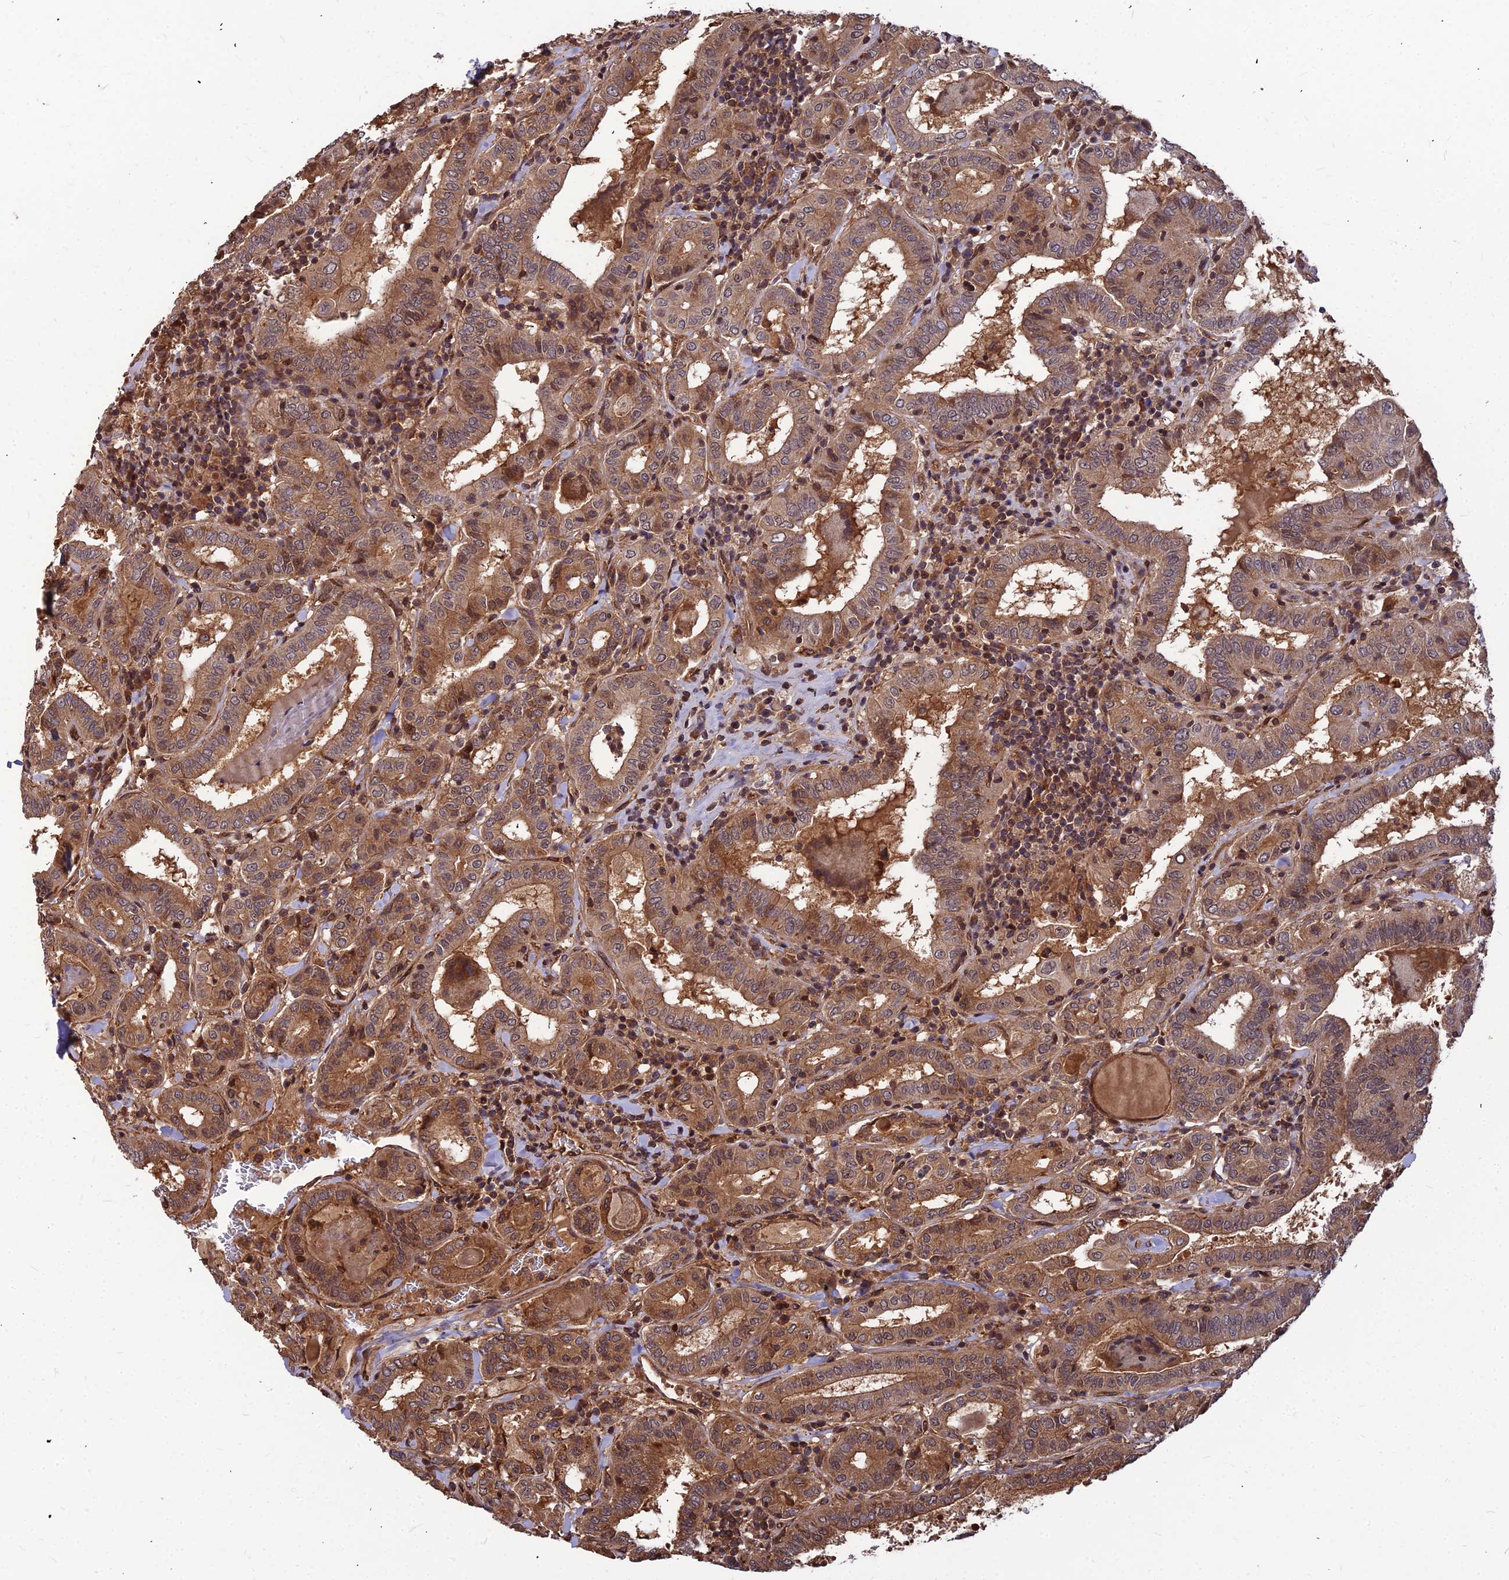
{"staining": {"intensity": "moderate", "quantity": ">75%", "location": "cytoplasmic/membranous"}, "tissue": "thyroid cancer", "cell_type": "Tumor cells", "image_type": "cancer", "snomed": [{"axis": "morphology", "description": "Papillary adenocarcinoma, NOS"}, {"axis": "topography", "description": "Thyroid gland"}], "caption": "This is a photomicrograph of IHC staining of papillary adenocarcinoma (thyroid), which shows moderate staining in the cytoplasmic/membranous of tumor cells.", "gene": "ZNF467", "patient": {"sex": "female", "age": 72}}